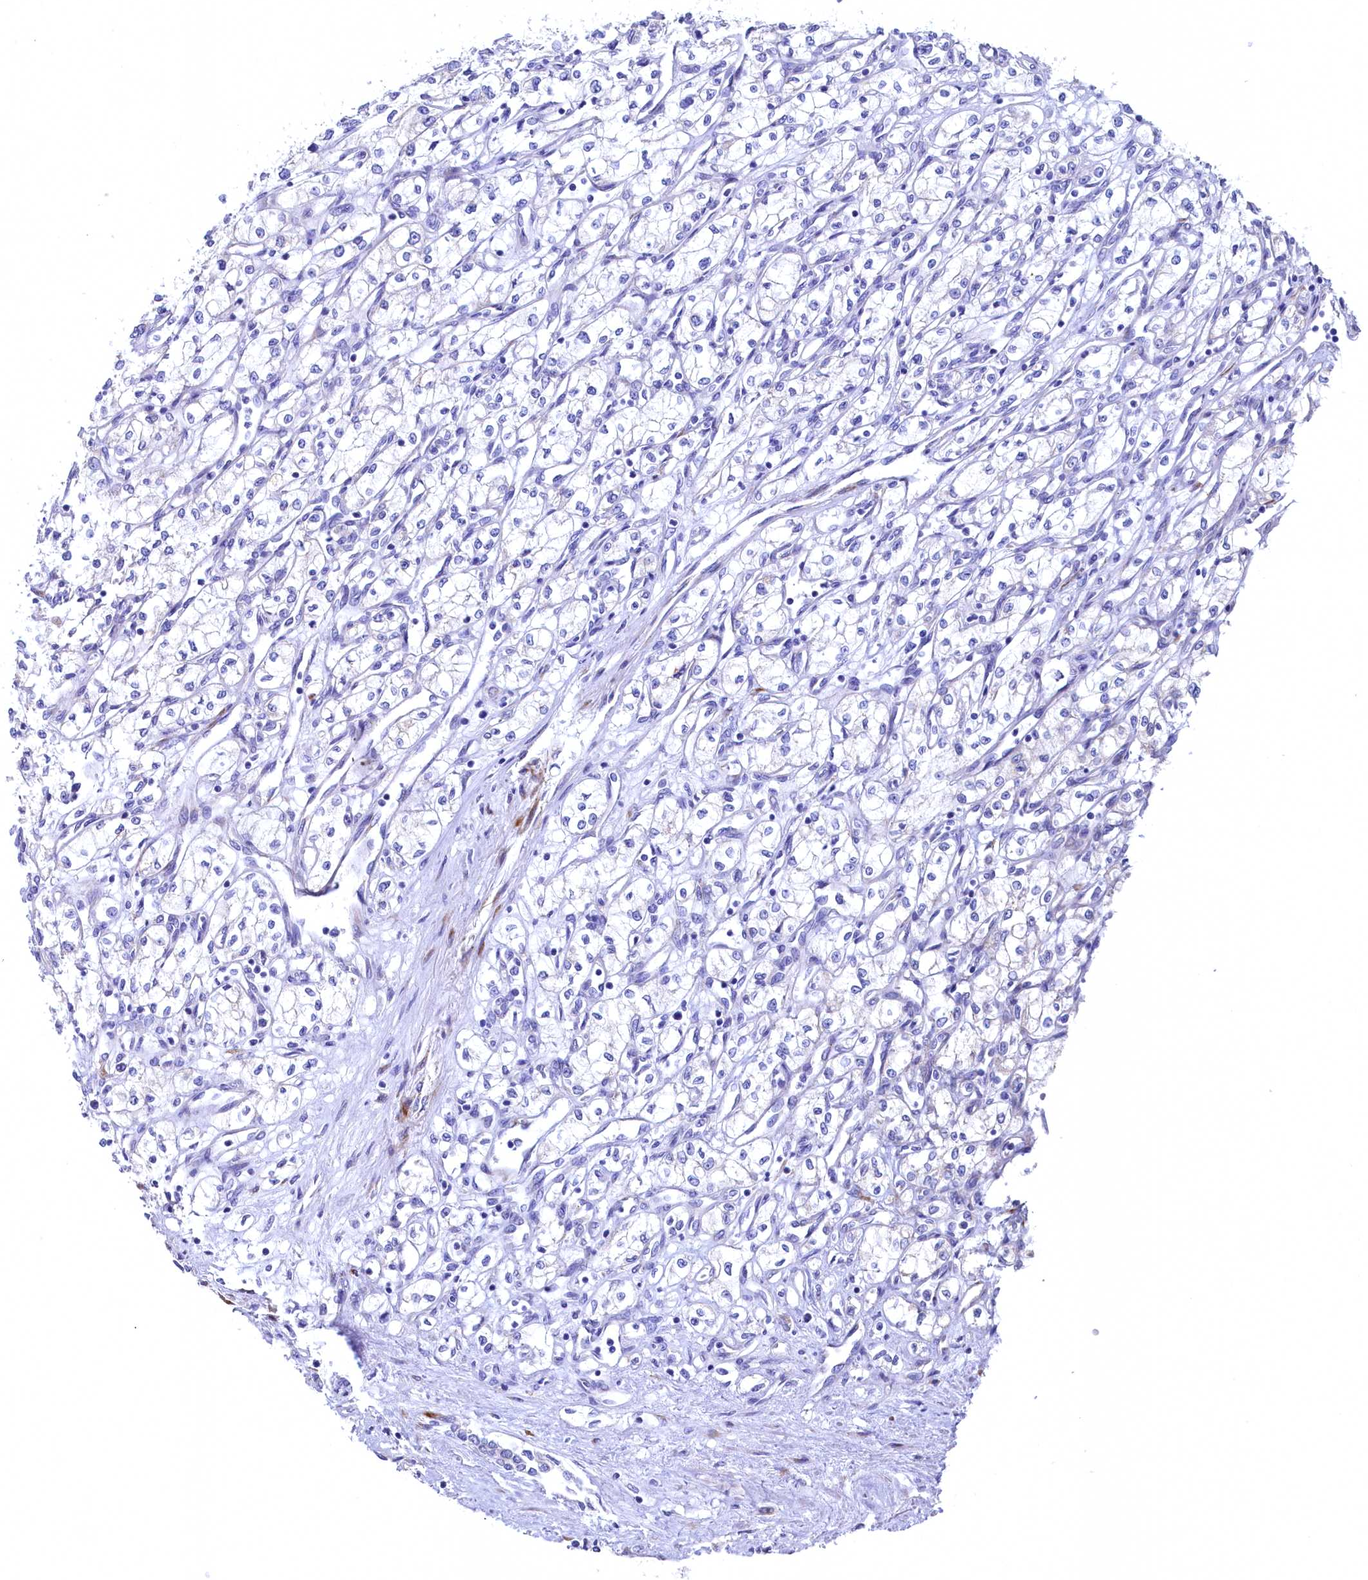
{"staining": {"intensity": "negative", "quantity": "none", "location": "none"}, "tissue": "renal cancer", "cell_type": "Tumor cells", "image_type": "cancer", "snomed": [{"axis": "morphology", "description": "Adenocarcinoma, NOS"}, {"axis": "topography", "description": "Kidney"}], "caption": "DAB immunohistochemical staining of adenocarcinoma (renal) reveals no significant positivity in tumor cells. (DAB (3,3'-diaminobenzidine) IHC, high magnification).", "gene": "CBLIF", "patient": {"sex": "male", "age": 59}}